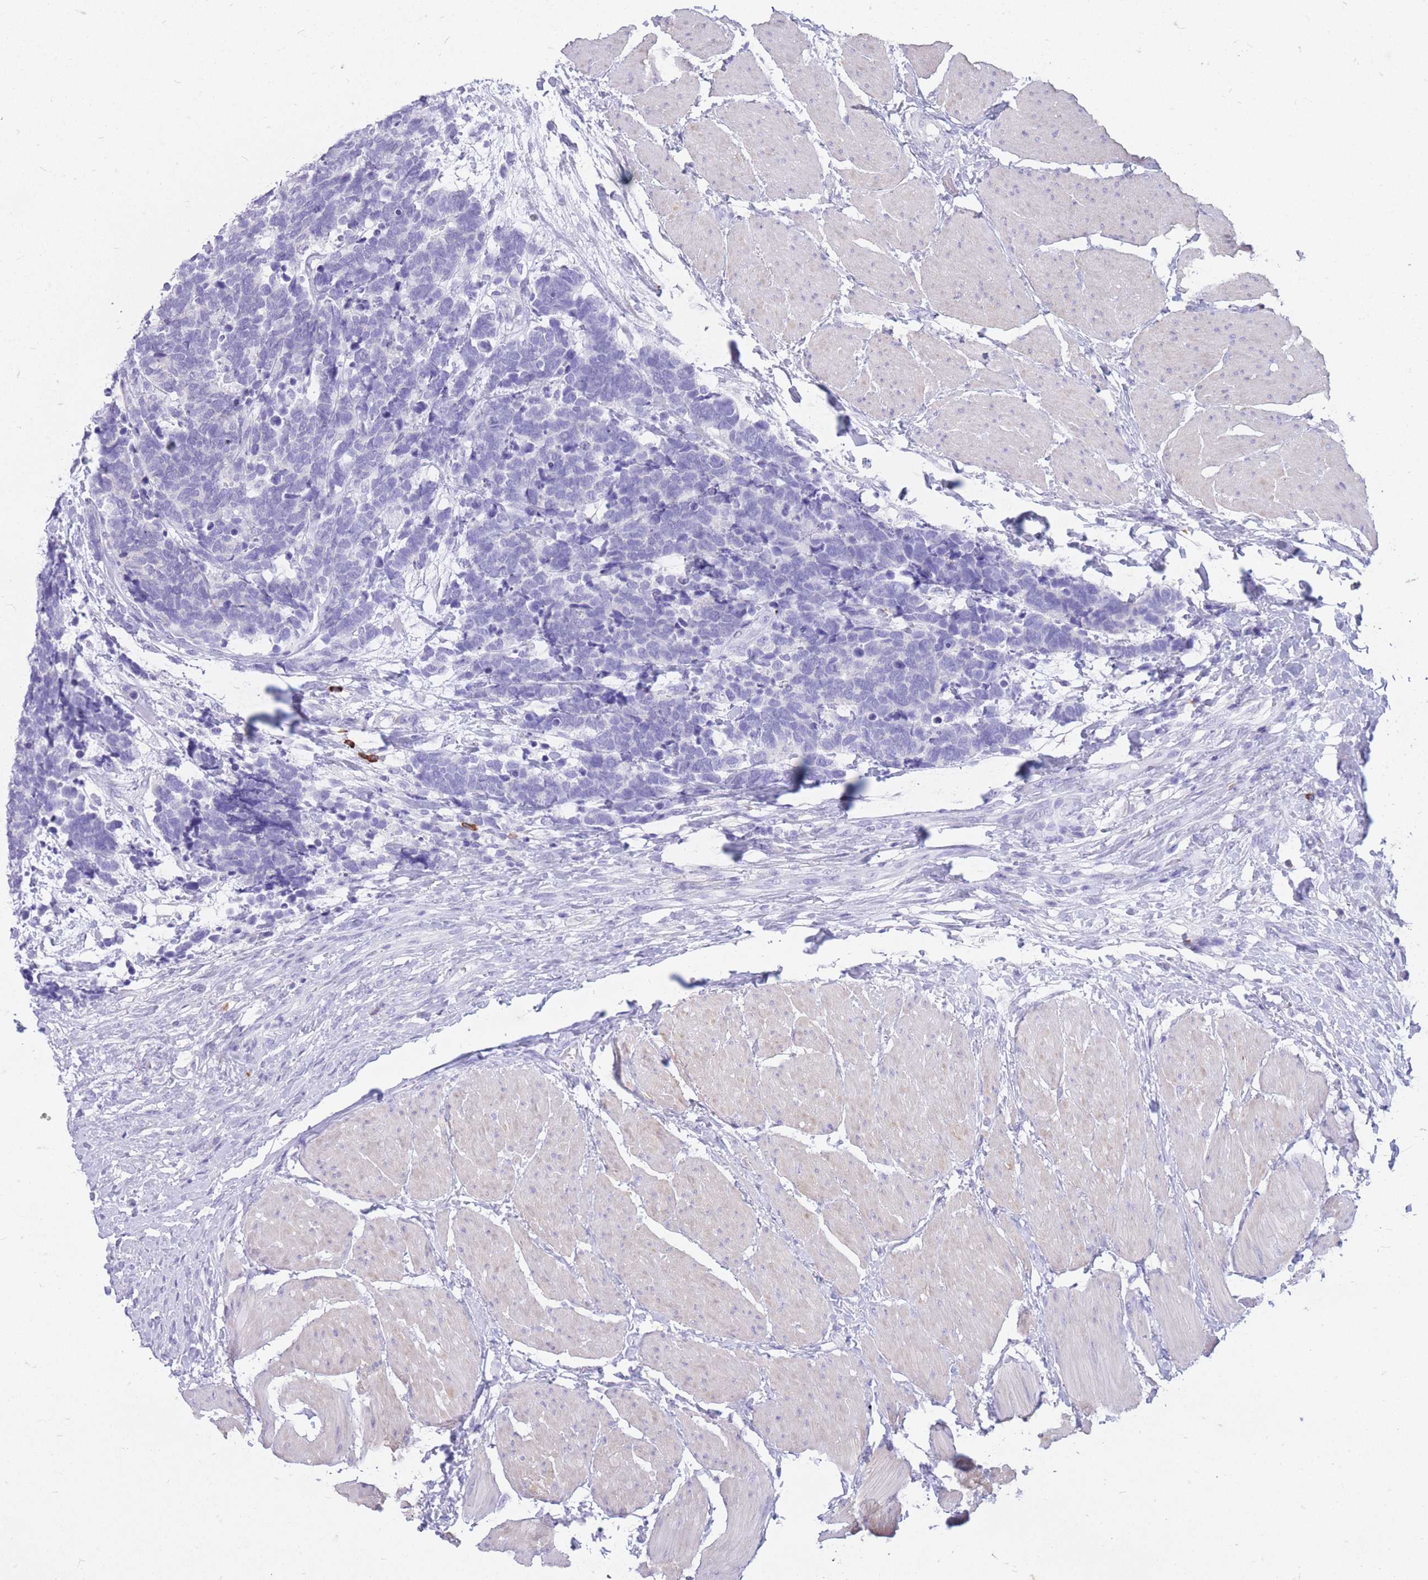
{"staining": {"intensity": "negative", "quantity": "none", "location": "none"}, "tissue": "carcinoid", "cell_type": "Tumor cells", "image_type": "cancer", "snomed": [{"axis": "morphology", "description": "Carcinoma, NOS"}, {"axis": "morphology", "description": "Carcinoid, malignant, NOS"}, {"axis": "topography", "description": "Urinary bladder"}], "caption": "DAB immunohistochemical staining of carcinoma displays no significant expression in tumor cells.", "gene": "ZFP37", "patient": {"sex": "male", "age": 57}}